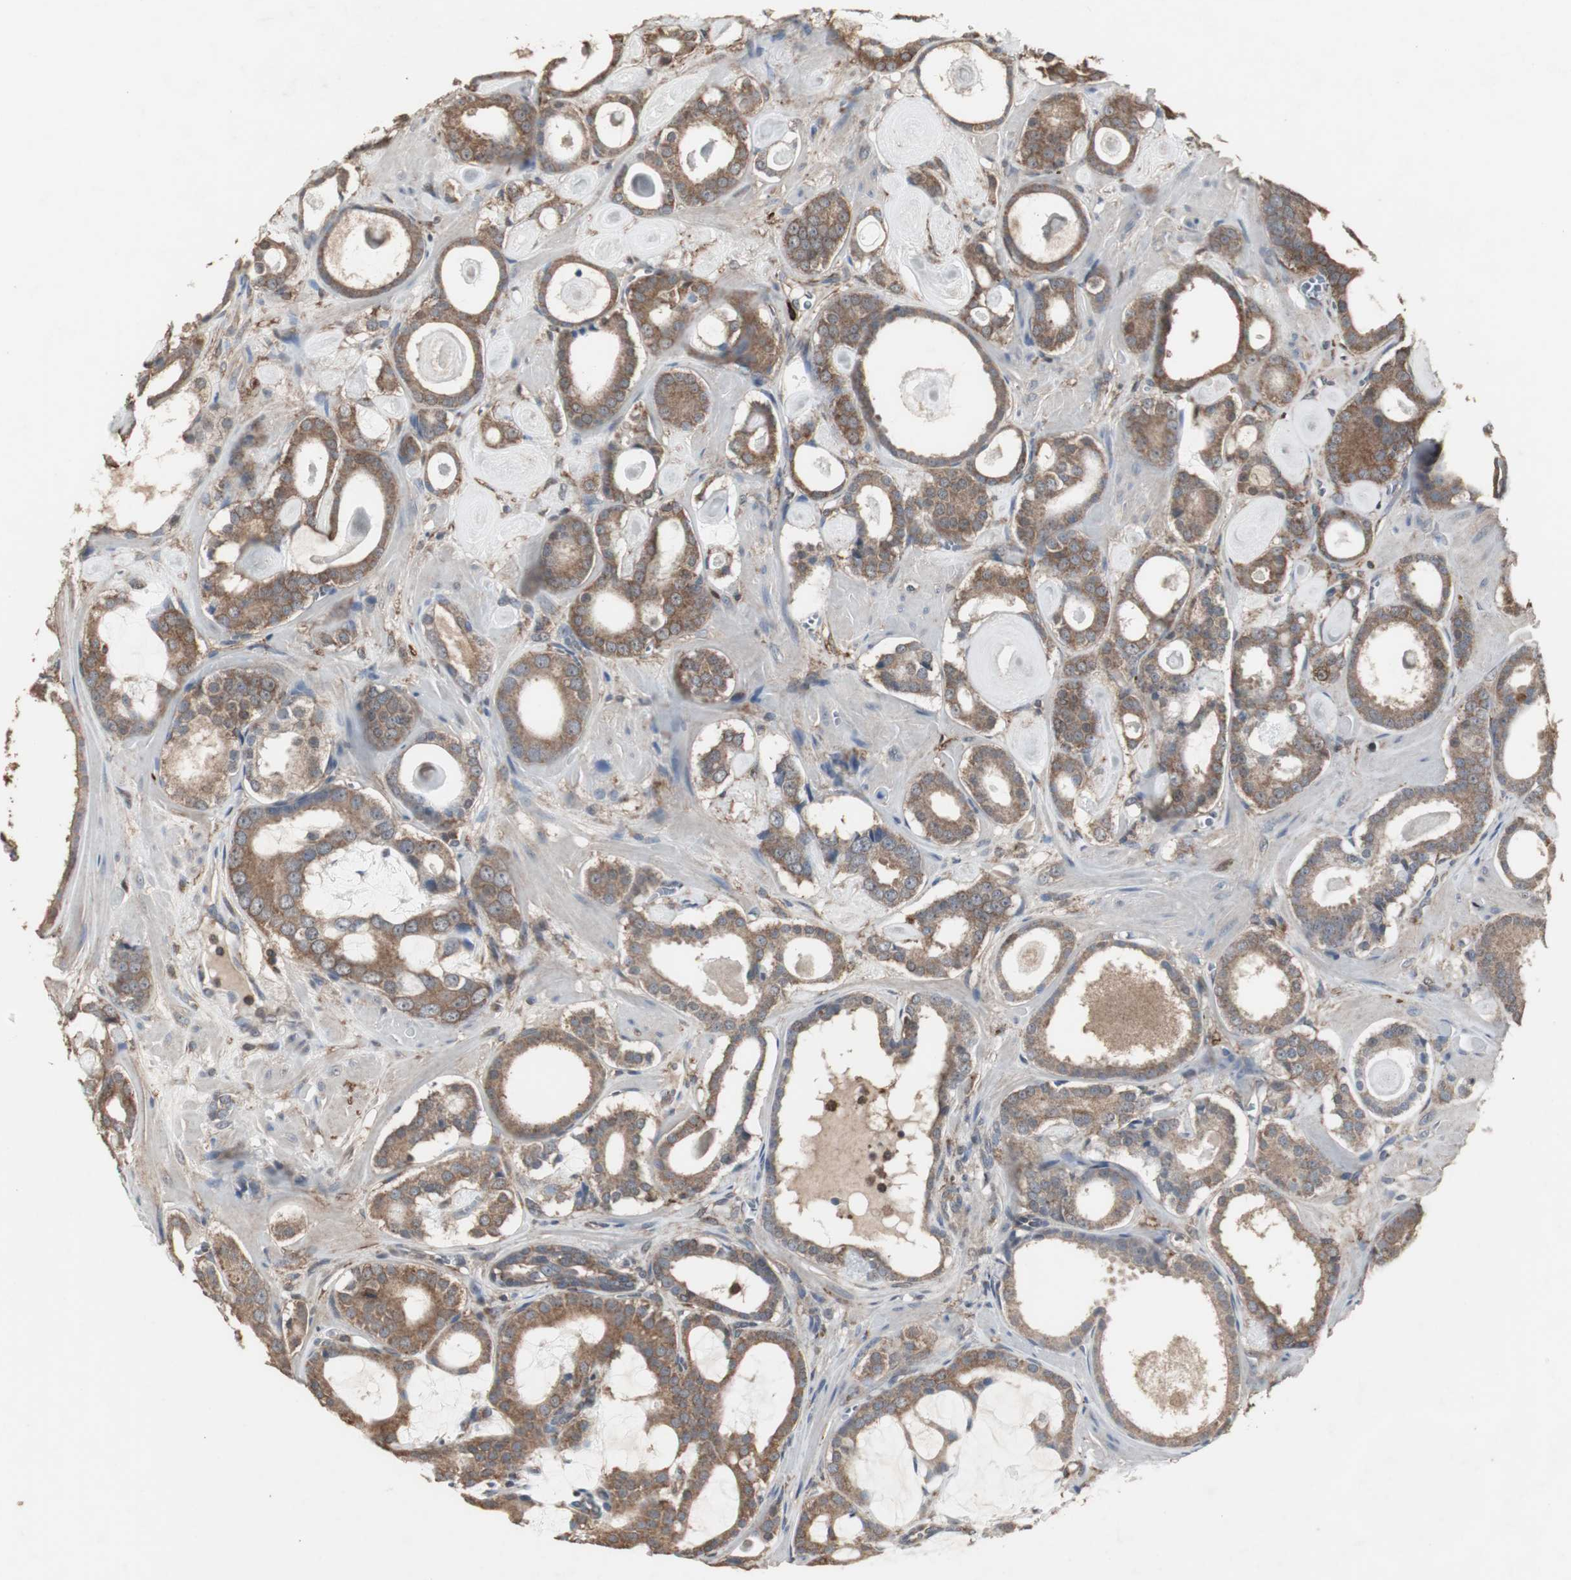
{"staining": {"intensity": "moderate", "quantity": ">75%", "location": "cytoplasmic/membranous"}, "tissue": "prostate cancer", "cell_type": "Tumor cells", "image_type": "cancer", "snomed": [{"axis": "morphology", "description": "Adenocarcinoma, Low grade"}, {"axis": "topography", "description": "Prostate"}], "caption": "Moderate cytoplasmic/membranous positivity for a protein is identified in approximately >75% of tumor cells of prostate cancer (low-grade adenocarcinoma) using immunohistochemistry (IHC).", "gene": "HPRT1", "patient": {"sex": "male", "age": 57}}